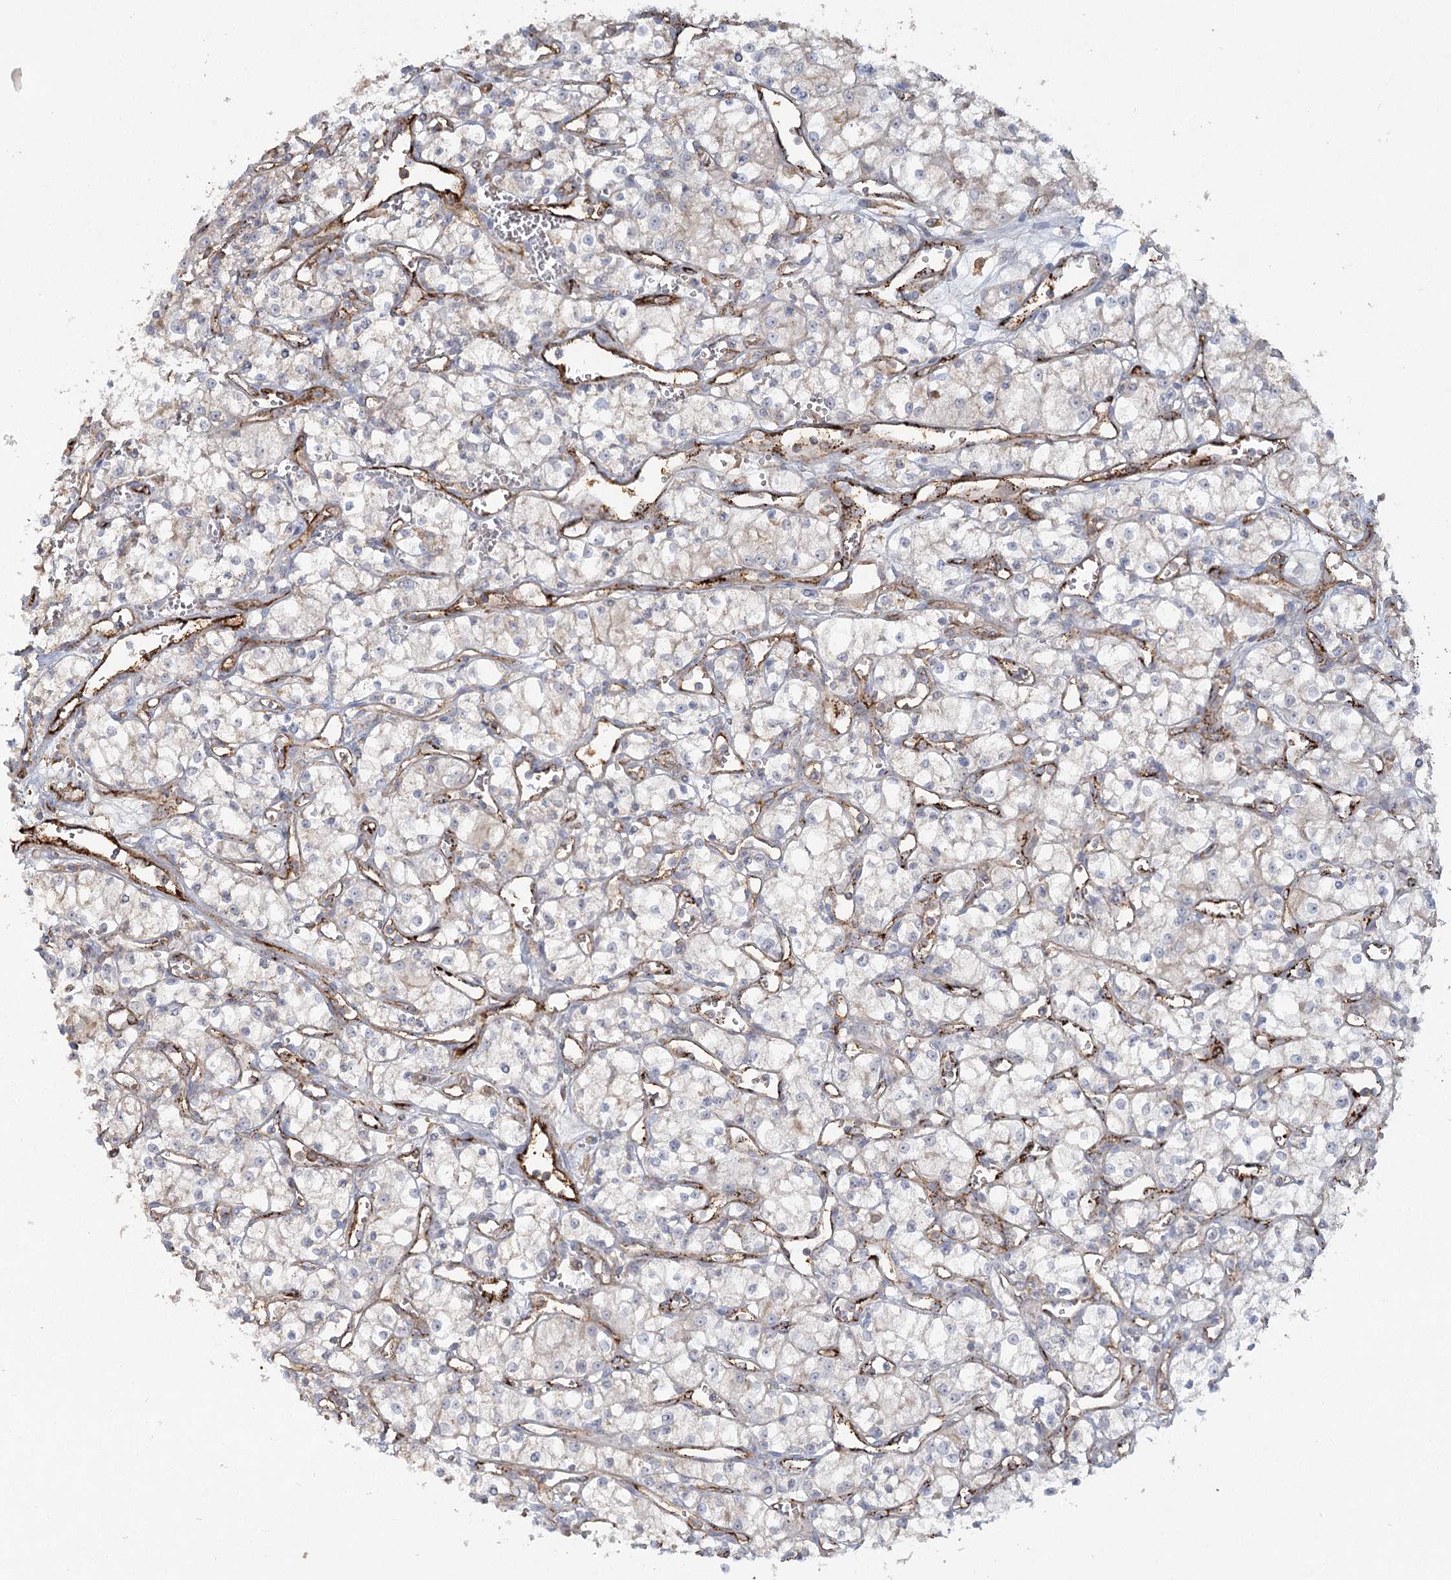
{"staining": {"intensity": "negative", "quantity": "none", "location": "none"}, "tissue": "renal cancer", "cell_type": "Tumor cells", "image_type": "cancer", "snomed": [{"axis": "morphology", "description": "Adenocarcinoma, NOS"}, {"axis": "topography", "description": "Kidney"}], "caption": "Immunohistochemistry (IHC) histopathology image of human renal cancer (adenocarcinoma) stained for a protein (brown), which reveals no expression in tumor cells. Brightfield microscopy of immunohistochemistry stained with DAB (3,3'-diaminobenzidine) (brown) and hematoxylin (blue), captured at high magnification.", "gene": "KBTBD4", "patient": {"sex": "male", "age": 59}}